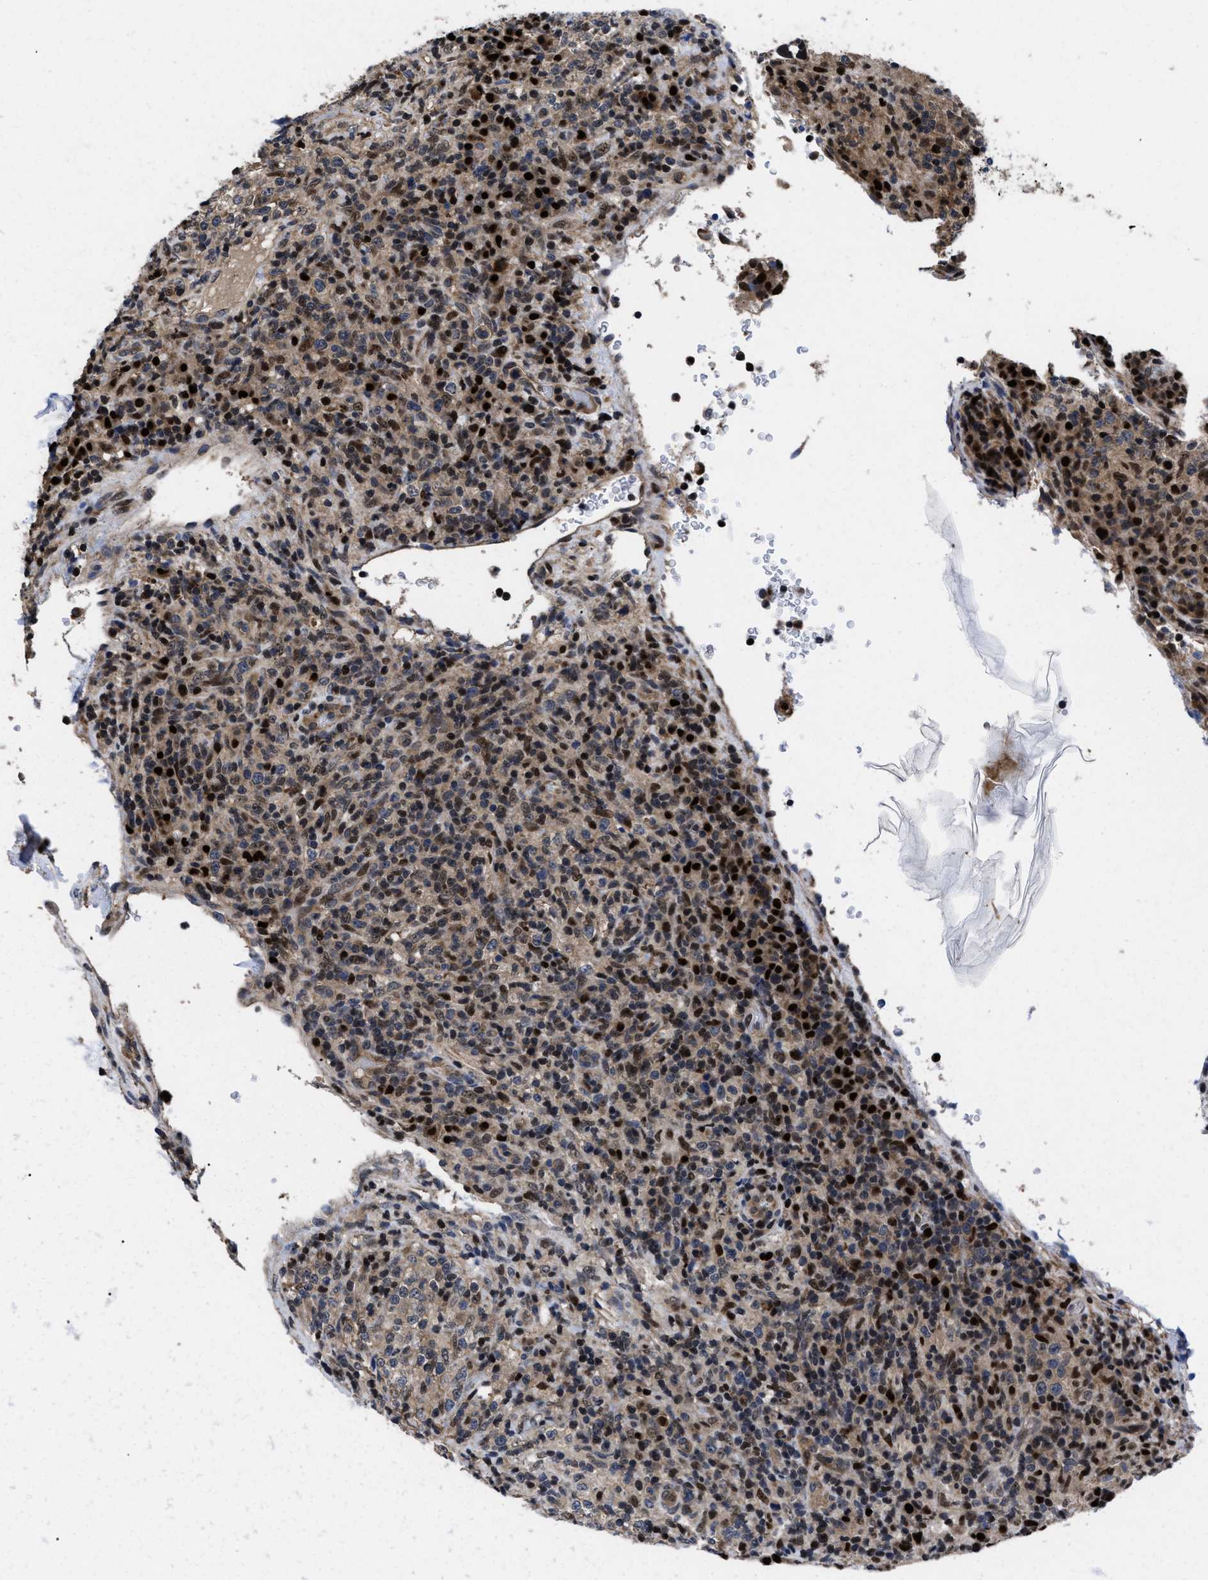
{"staining": {"intensity": "strong", "quantity": "25%-75%", "location": "cytoplasmic/membranous,nuclear"}, "tissue": "lymphoma", "cell_type": "Tumor cells", "image_type": "cancer", "snomed": [{"axis": "morphology", "description": "Malignant lymphoma, non-Hodgkin's type, High grade"}, {"axis": "topography", "description": "Lymph node"}], "caption": "Immunohistochemistry of high-grade malignant lymphoma, non-Hodgkin's type exhibits high levels of strong cytoplasmic/membranous and nuclear expression in approximately 25%-75% of tumor cells.", "gene": "FAM200A", "patient": {"sex": "female", "age": 76}}